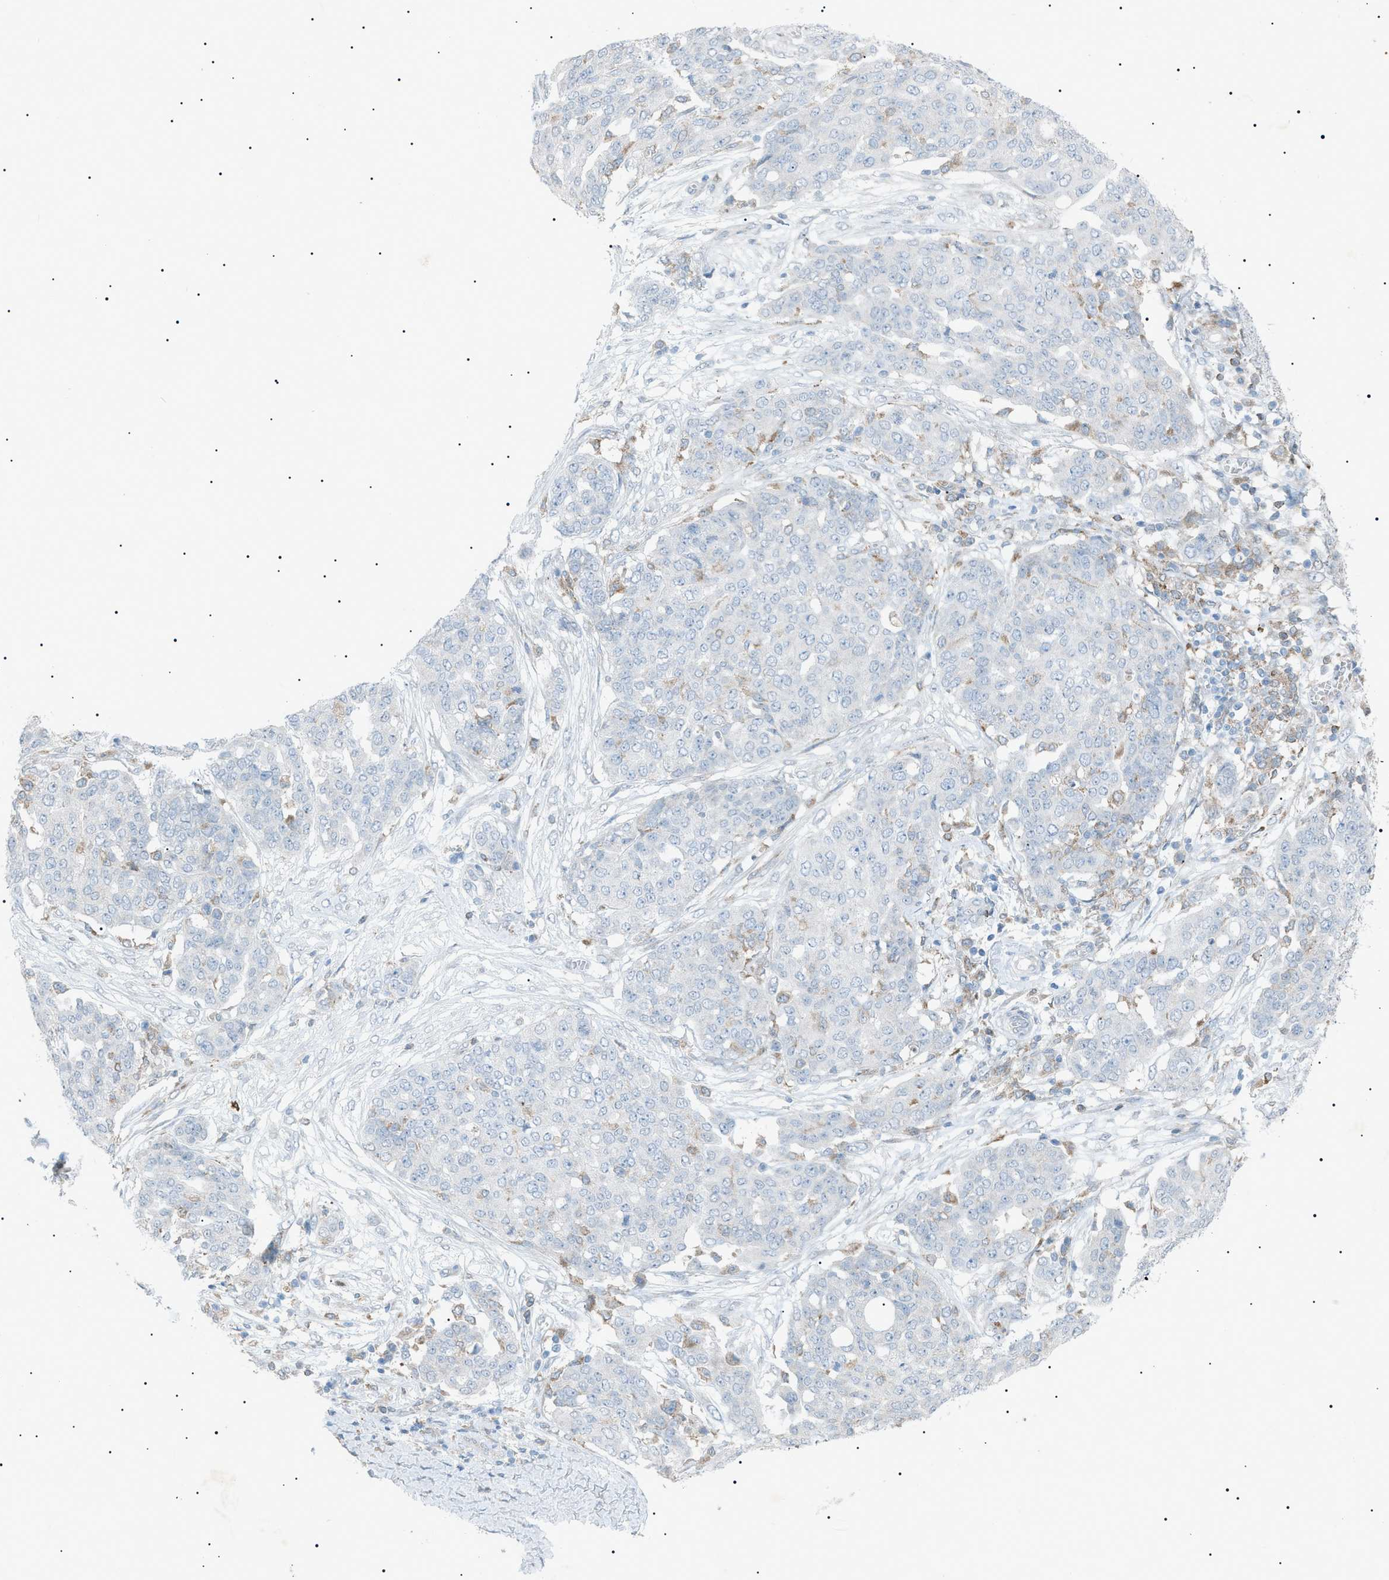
{"staining": {"intensity": "negative", "quantity": "none", "location": "none"}, "tissue": "ovarian cancer", "cell_type": "Tumor cells", "image_type": "cancer", "snomed": [{"axis": "morphology", "description": "Cystadenocarcinoma, serous, NOS"}, {"axis": "topography", "description": "Soft tissue"}, {"axis": "topography", "description": "Ovary"}], "caption": "DAB immunohistochemical staining of ovarian cancer (serous cystadenocarcinoma) reveals no significant positivity in tumor cells. The staining is performed using DAB (3,3'-diaminobenzidine) brown chromogen with nuclei counter-stained in using hematoxylin.", "gene": "BTK", "patient": {"sex": "female", "age": 57}}